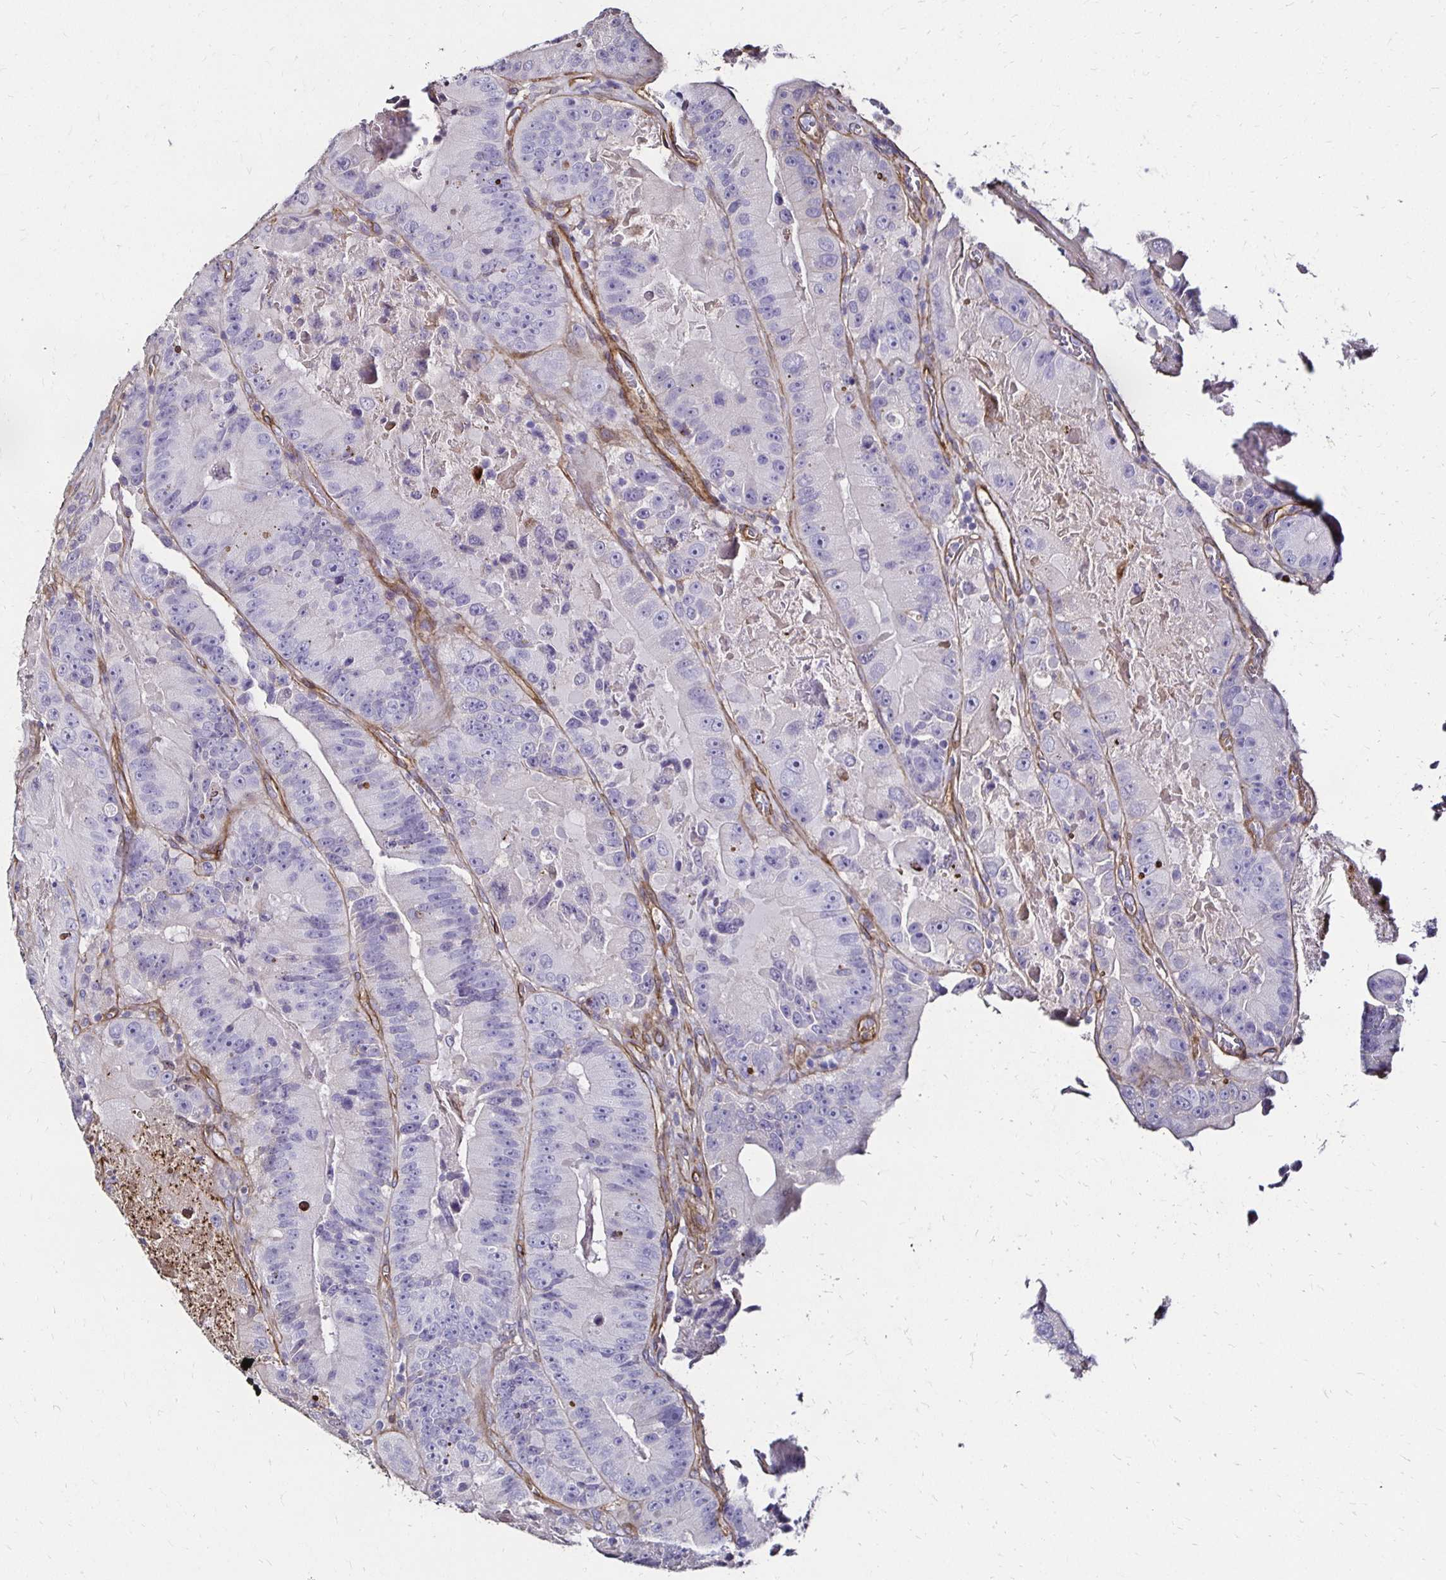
{"staining": {"intensity": "negative", "quantity": "none", "location": "none"}, "tissue": "colorectal cancer", "cell_type": "Tumor cells", "image_type": "cancer", "snomed": [{"axis": "morphology", "description": "Adenocarcinoma, NOS"}, {"axis": "topography", "description": "Colon"}], "caption": "Protein analysis of colorectal cancer exhibits no significant expression in tumor cells. Brightfield microscopy of immunohistochemistry stained with DAB (brown) and hematoxylin (blue), captured at high magnification.", "gene": "ITGB1", "patient": {"sex": "female", "age": 86}}